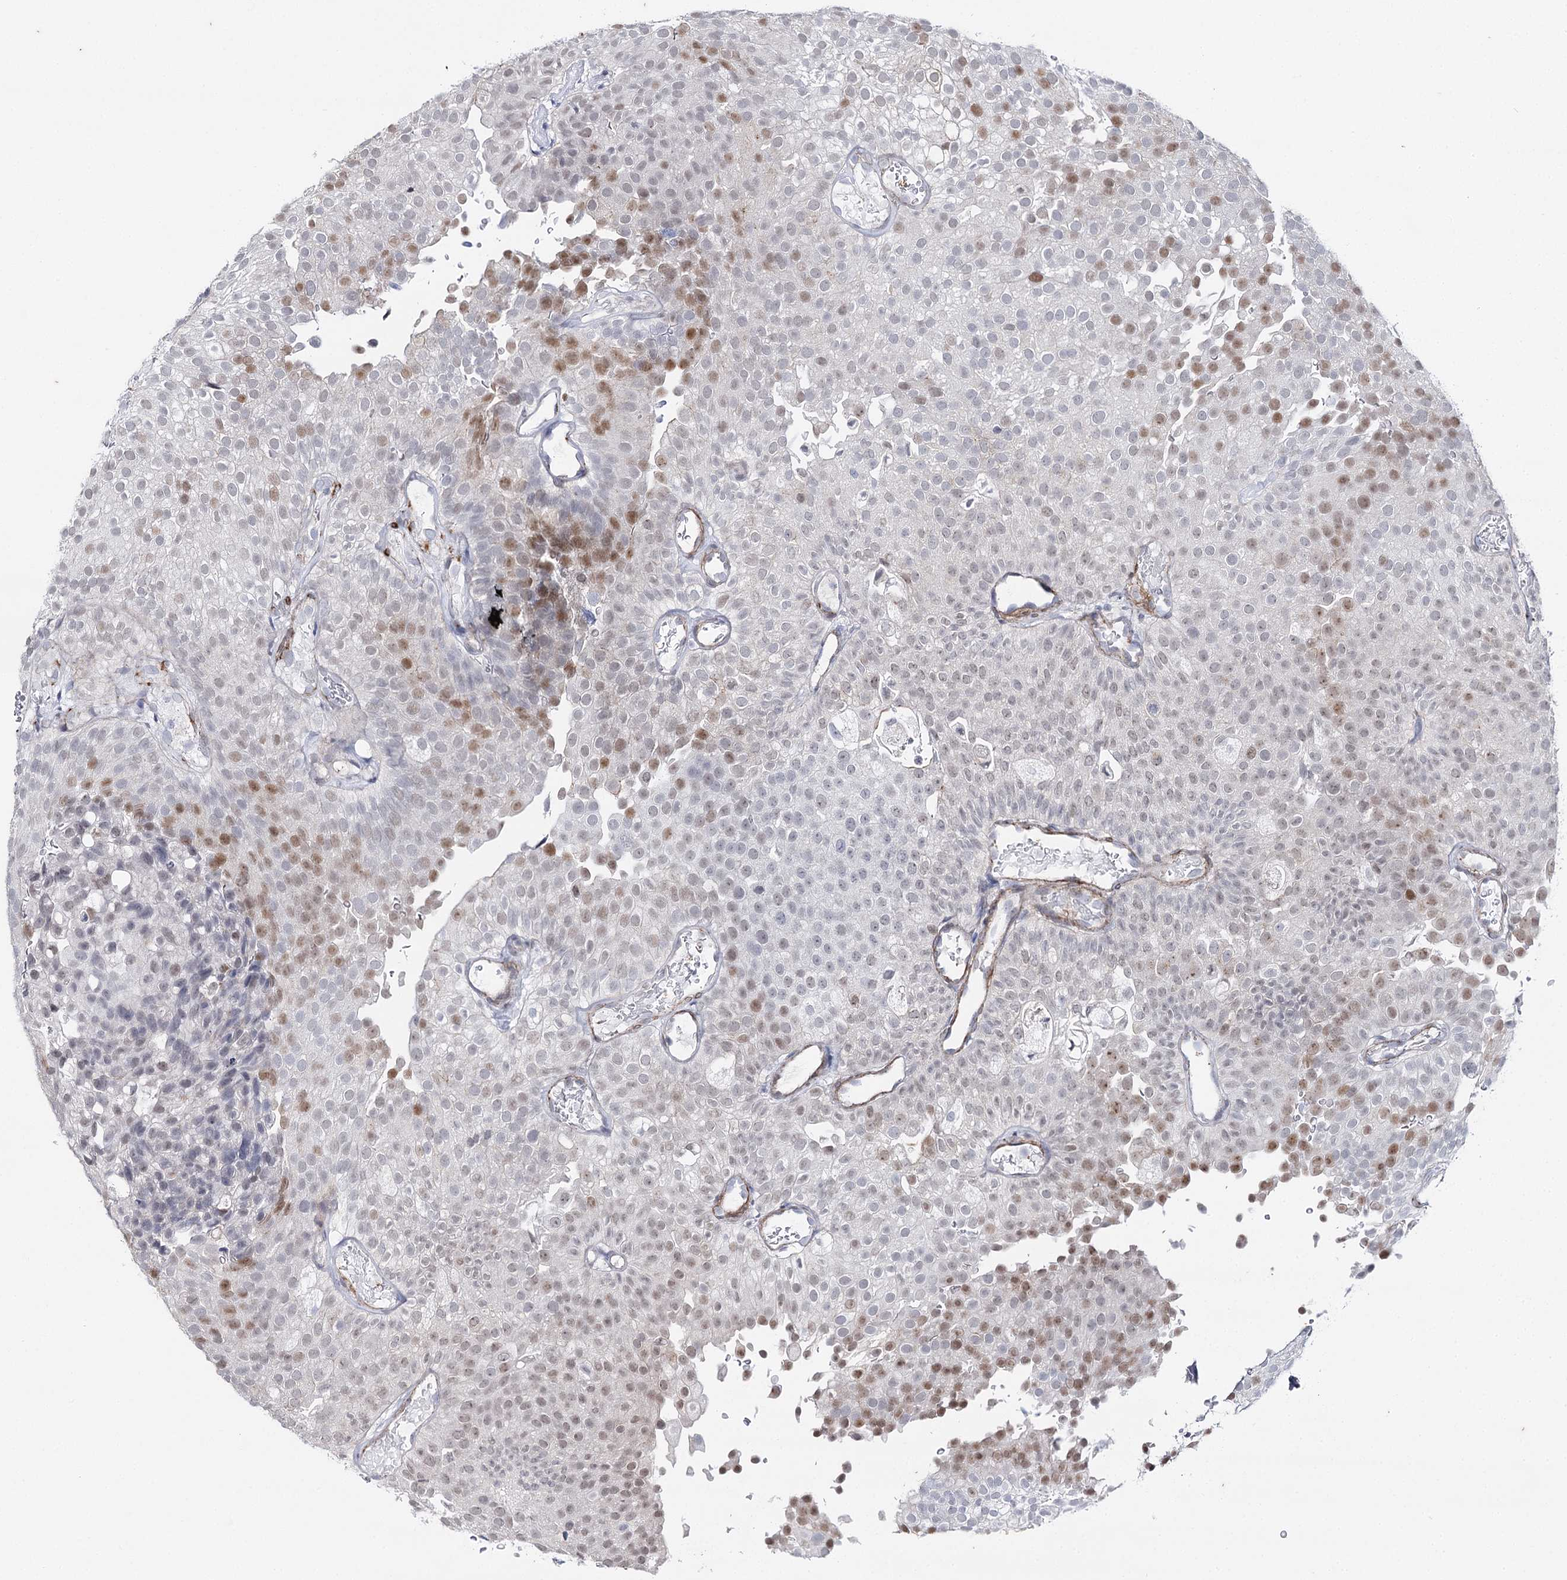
{"staining": {"intensity": "moderate", "quantity": "<25%", "location": "nuclear"}, "tissue": "urothelial cancer", "cell_type": "Tumor cells", "image_type": "cancer", "snomed": [{"axis": "morphology", "description": "Urothelial carcinoma, Low grade"}, {"axis": "topography", "description": "Urinary bladder"}], "caption": "Immunohistochemical staining of urothelial cancer demonstrates low levels of moderate nuclear protein positivity in approximately <25% of tumor cells.", "gene": "AGXT2", "patient": {"sex": "male", "age": 78}}